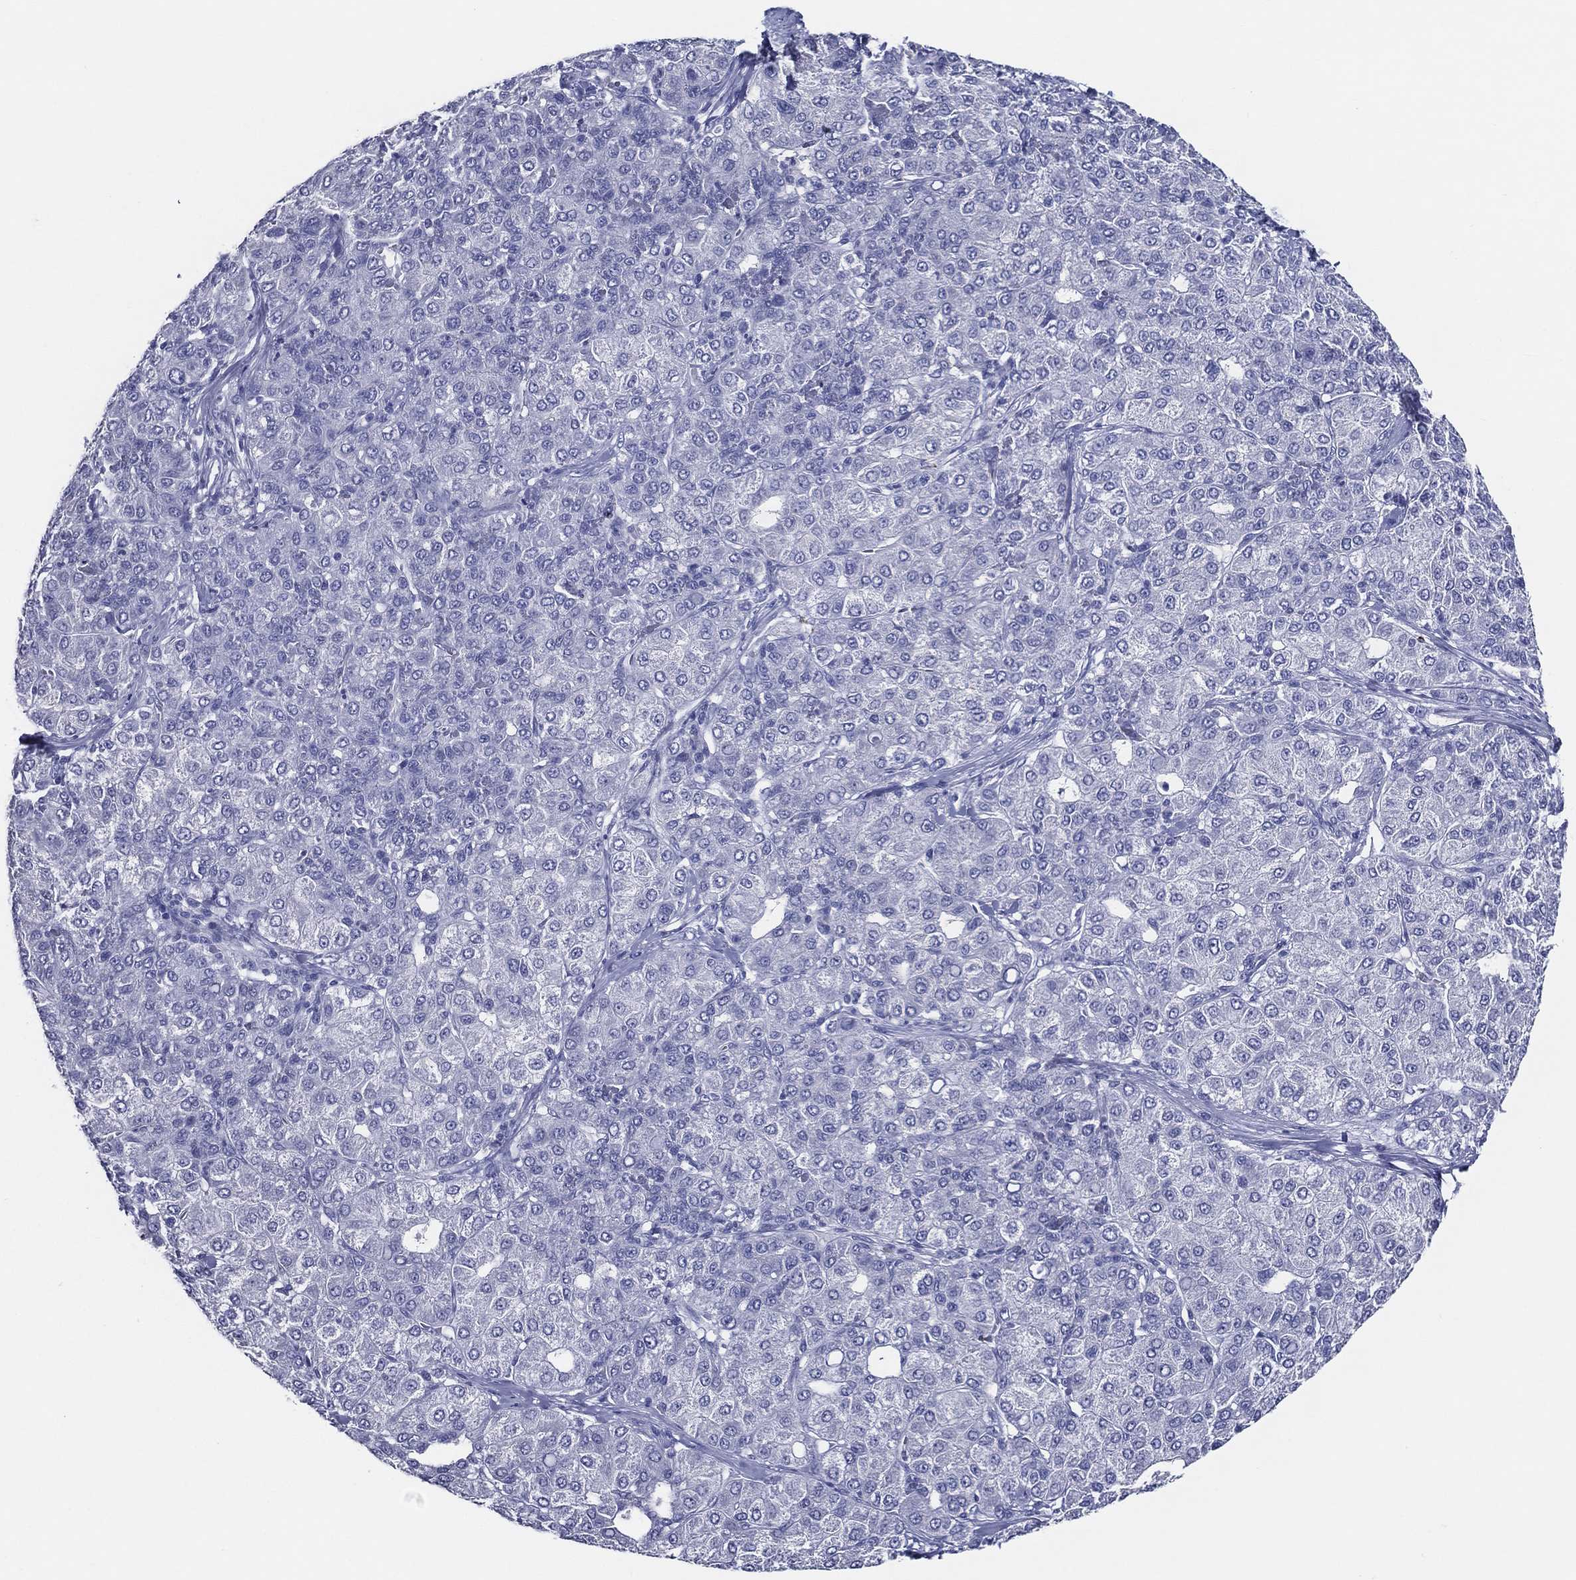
{"staining": {"intensity": "negative", "quantity": "none", "location": "none"}, "tissue": "liver cancer", "cell_type": "Tumor cells", "image_type": "cancer", "snomed": [{"axis": "morphology", "description": "Carcinoma, Hepatocellular, NOS"}, {"axis": "topography", "description": "Liver"}], "caption": "Immunohistochemistry micrograph of liver cancer stained for a protein (brown), which shows no positivity in tumor cells.", "gene": "ACE2", "patient": {"sex": "male", "age": 65}}